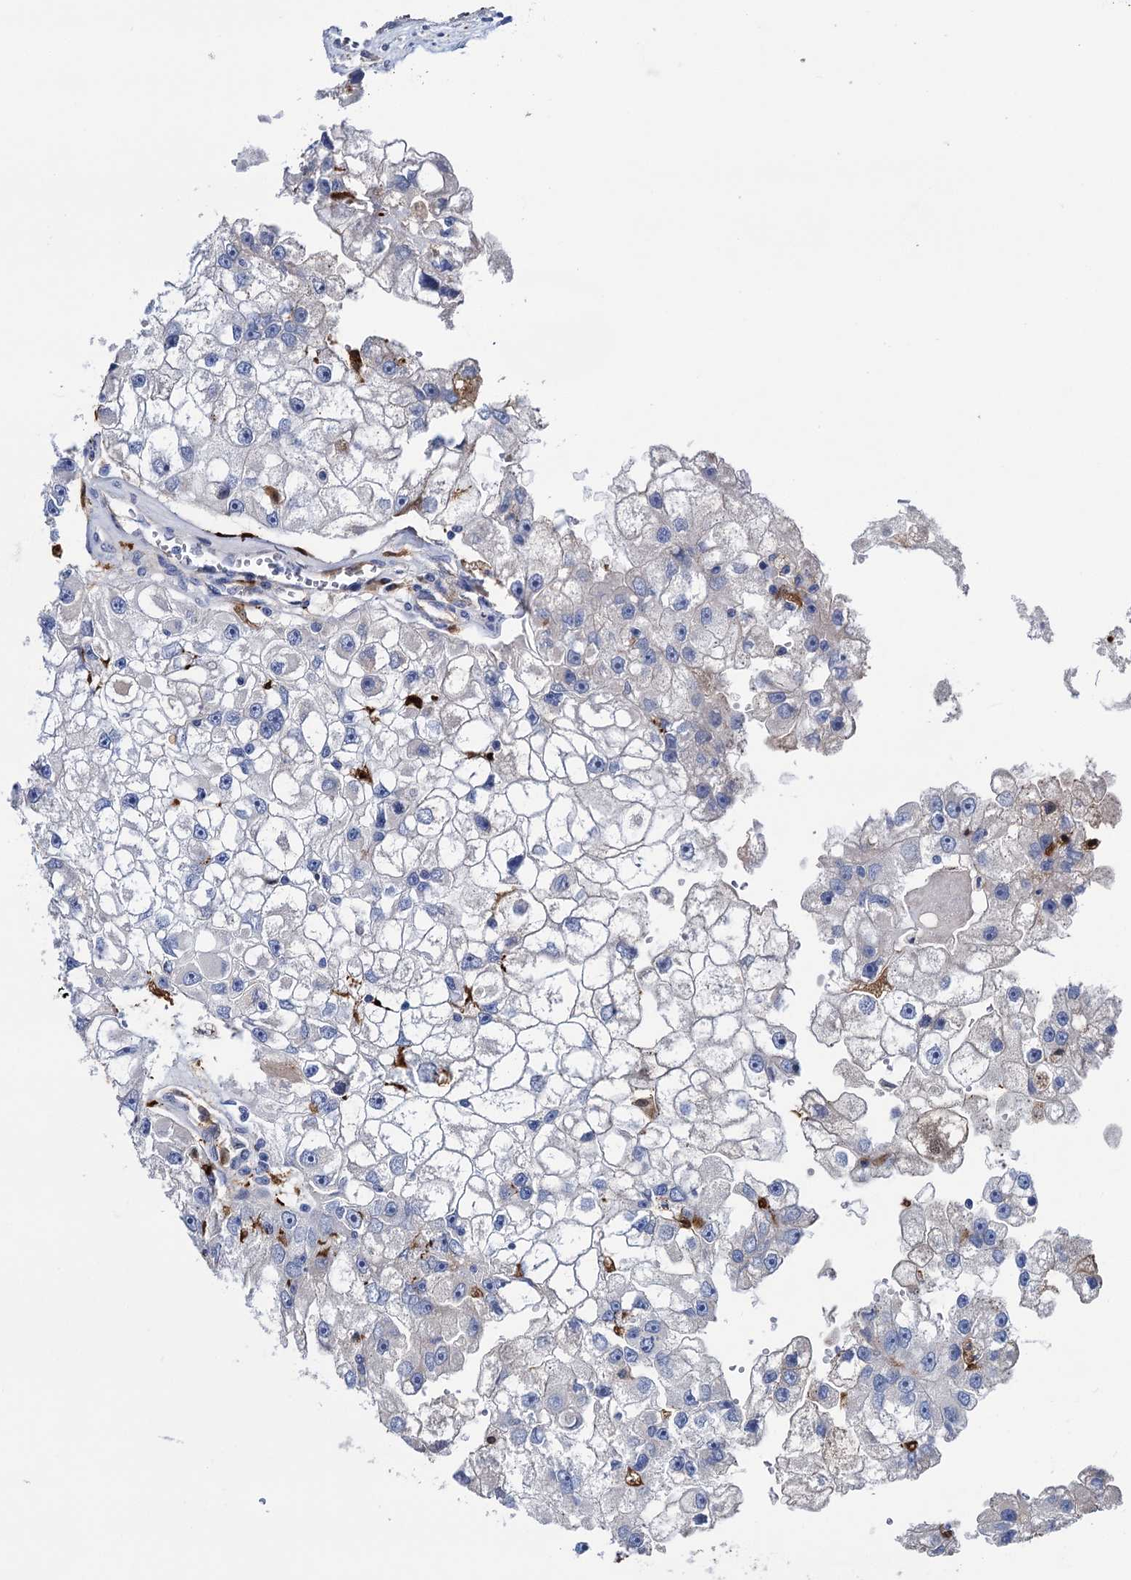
{"staining": {"intensity": "negative", "quantity": "none", "location": "none"}, "tissue": "renal cancer", "cell_type": "Tumor cells", "image_type": "cancer", "snomed": [{"axis": "morphology", "description": "Adenocarcinoma, NOS"}, {"axis": "topography", "description": "Kidney"}], "caption": "There is no significant positivity in tumor cells of adenocarcinoma (renal). (DAB immunohistochemistry visualized using brightfield microscopy, high magnification).", "gene": "ZNRD2", "patient": {"sex": "male", "age": 63}}